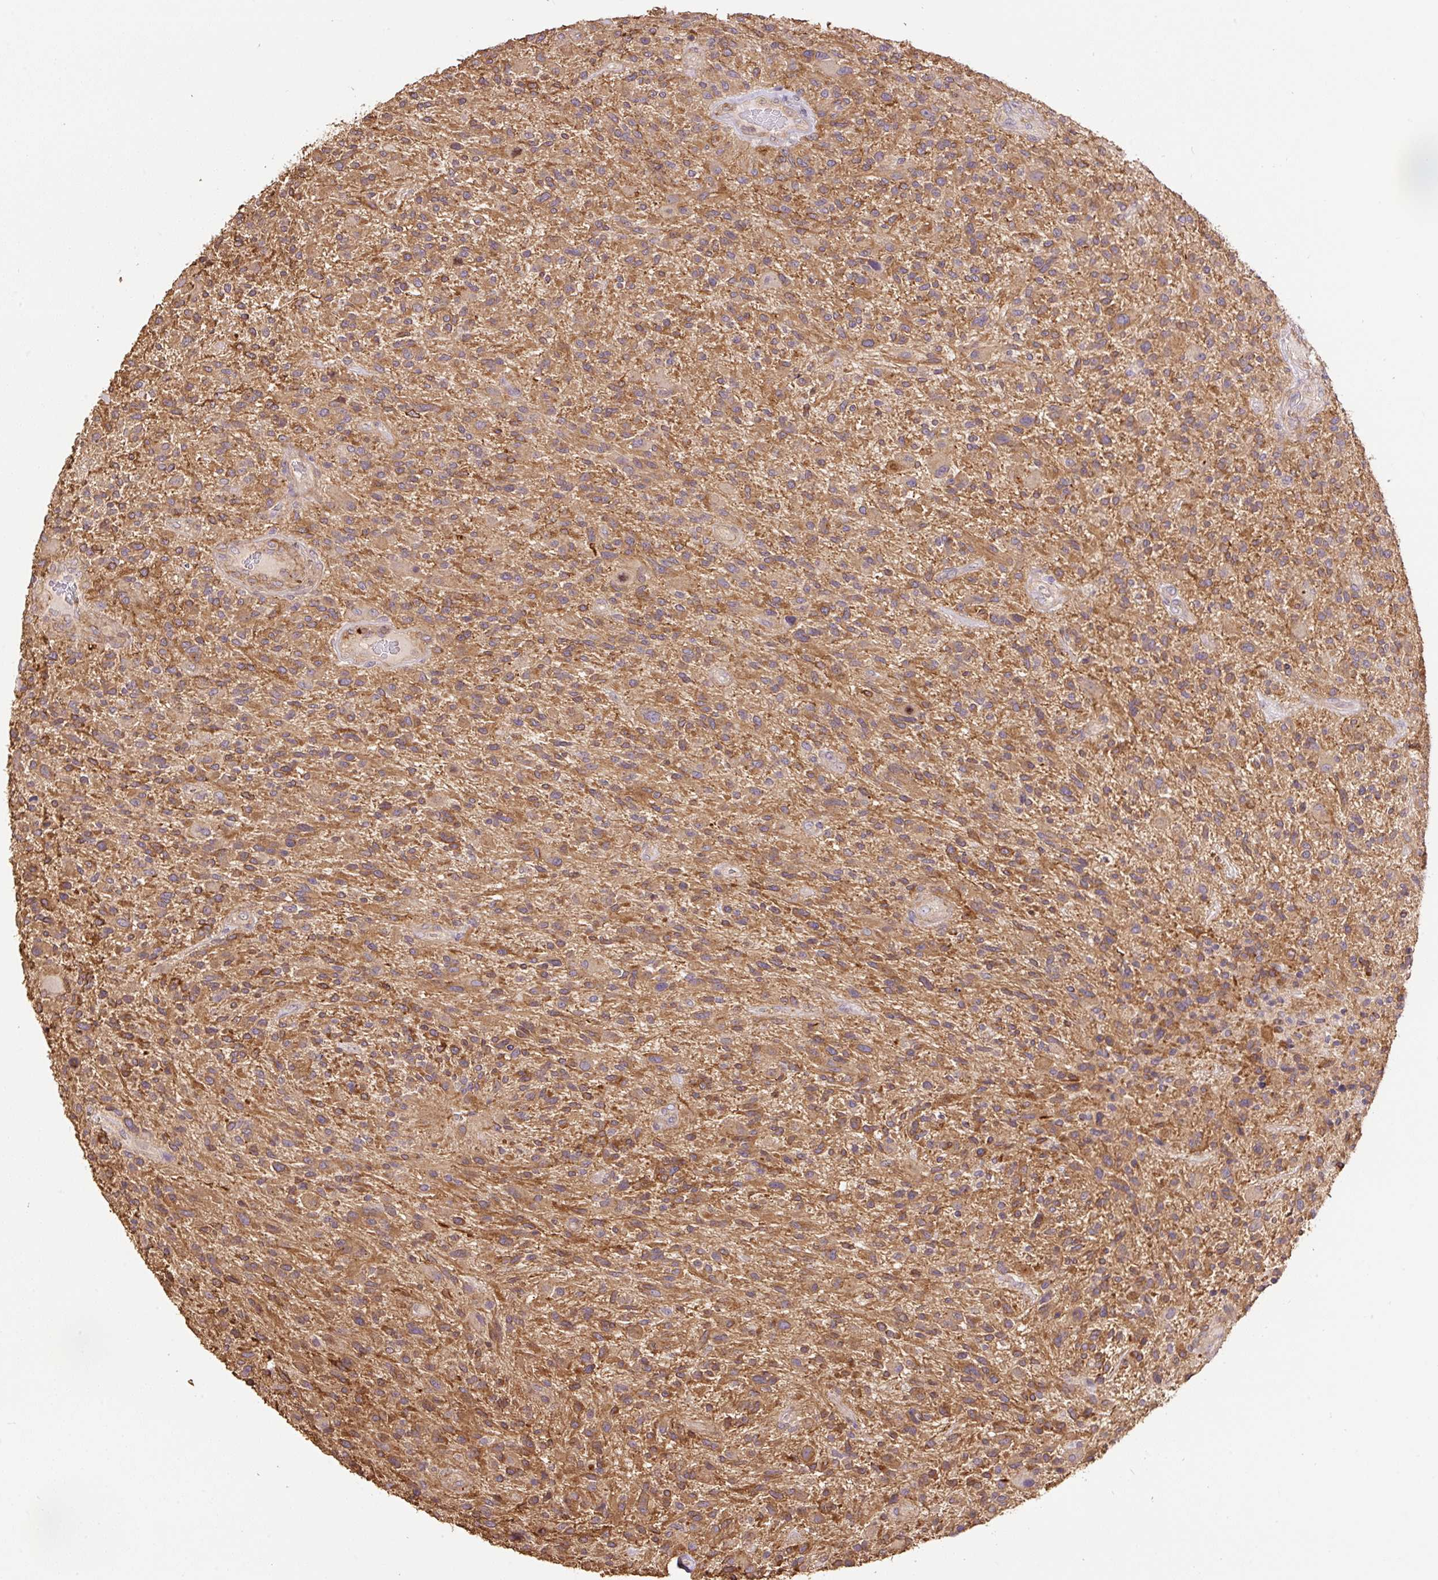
{"staining": {"intensity": "moderate", "quantity": ">75%", "location": "cytoplasmic/membranous"}, "tissue": "glioma", "cell_type": "Tumor cells", "image_type": "cancer", "snomed": [{"axis": "morphology", "description": "Glioma, malignant, High grade"}, {"axis": "topography", "description": "Brain"}], "caption": "Protein staining shows moderate cytoplasmic/membranous expression in about >75% of tumor cells in glioma. Nuclei are stained in blue.", "gene": "COX8A", "patient": {"sex": "male", "age": 47}}